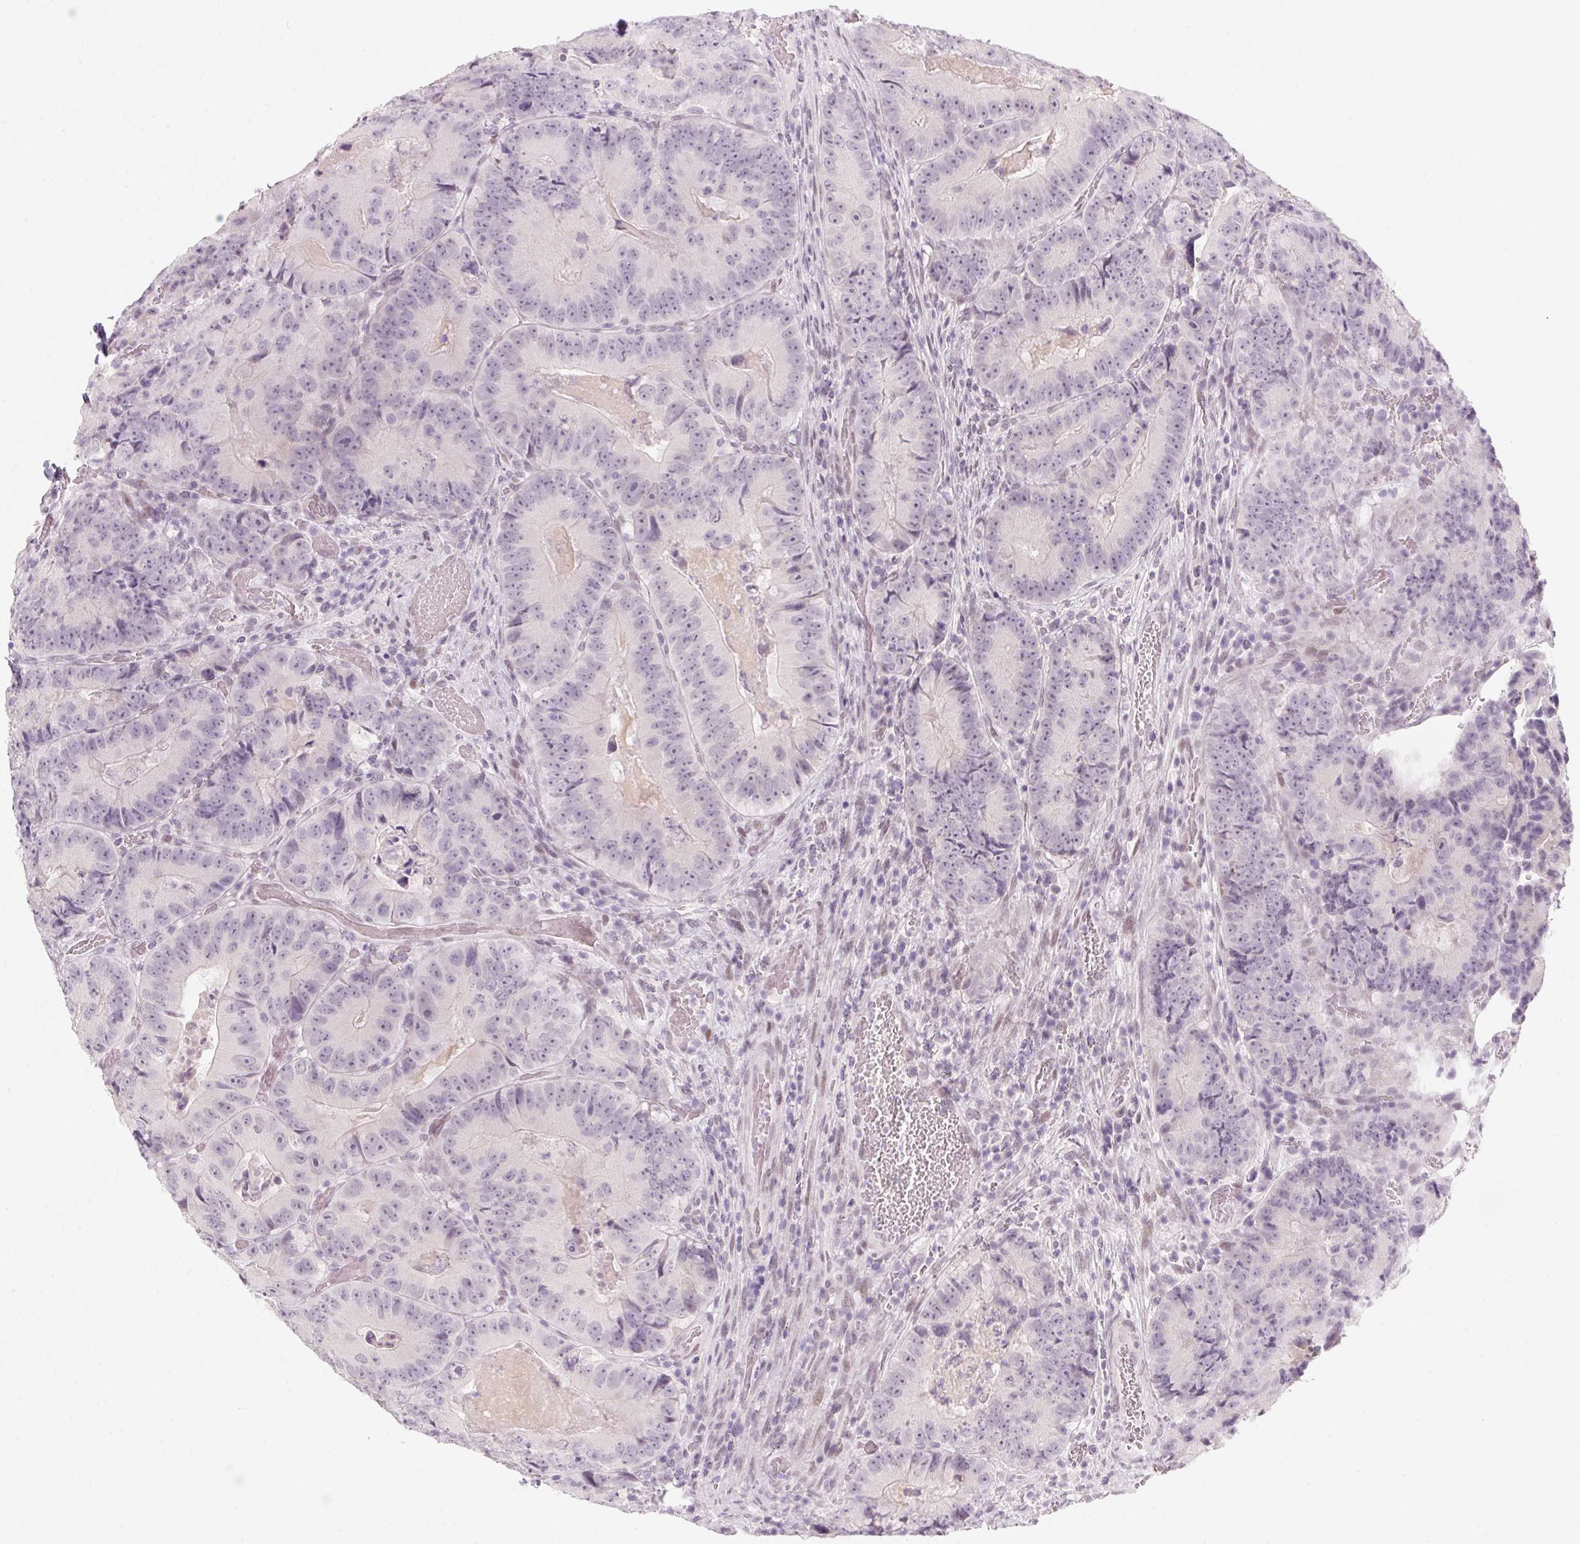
{"staining": {"intensity": "negative", "quantity": "none", "location": "none"}, "tissue": "colorectal cancer", "cell_type": "Tumor cells", "image_type": "cancer", "snomed": [{"axis": "morphology", "description": "Adenocarcinoma, NOS"}, {"axis": "topography", "description": "Colon"}], "caption": "Immunohistochemistry (IHC) micrograph of neoplastic tissue: human colorectal cancer stained with DAB (3,3'-diaminobenzidine) displays no significant protein staining in tumor cells.", "gene": "KCNQ2", "patient": {"sex": "female", "age": 86}}